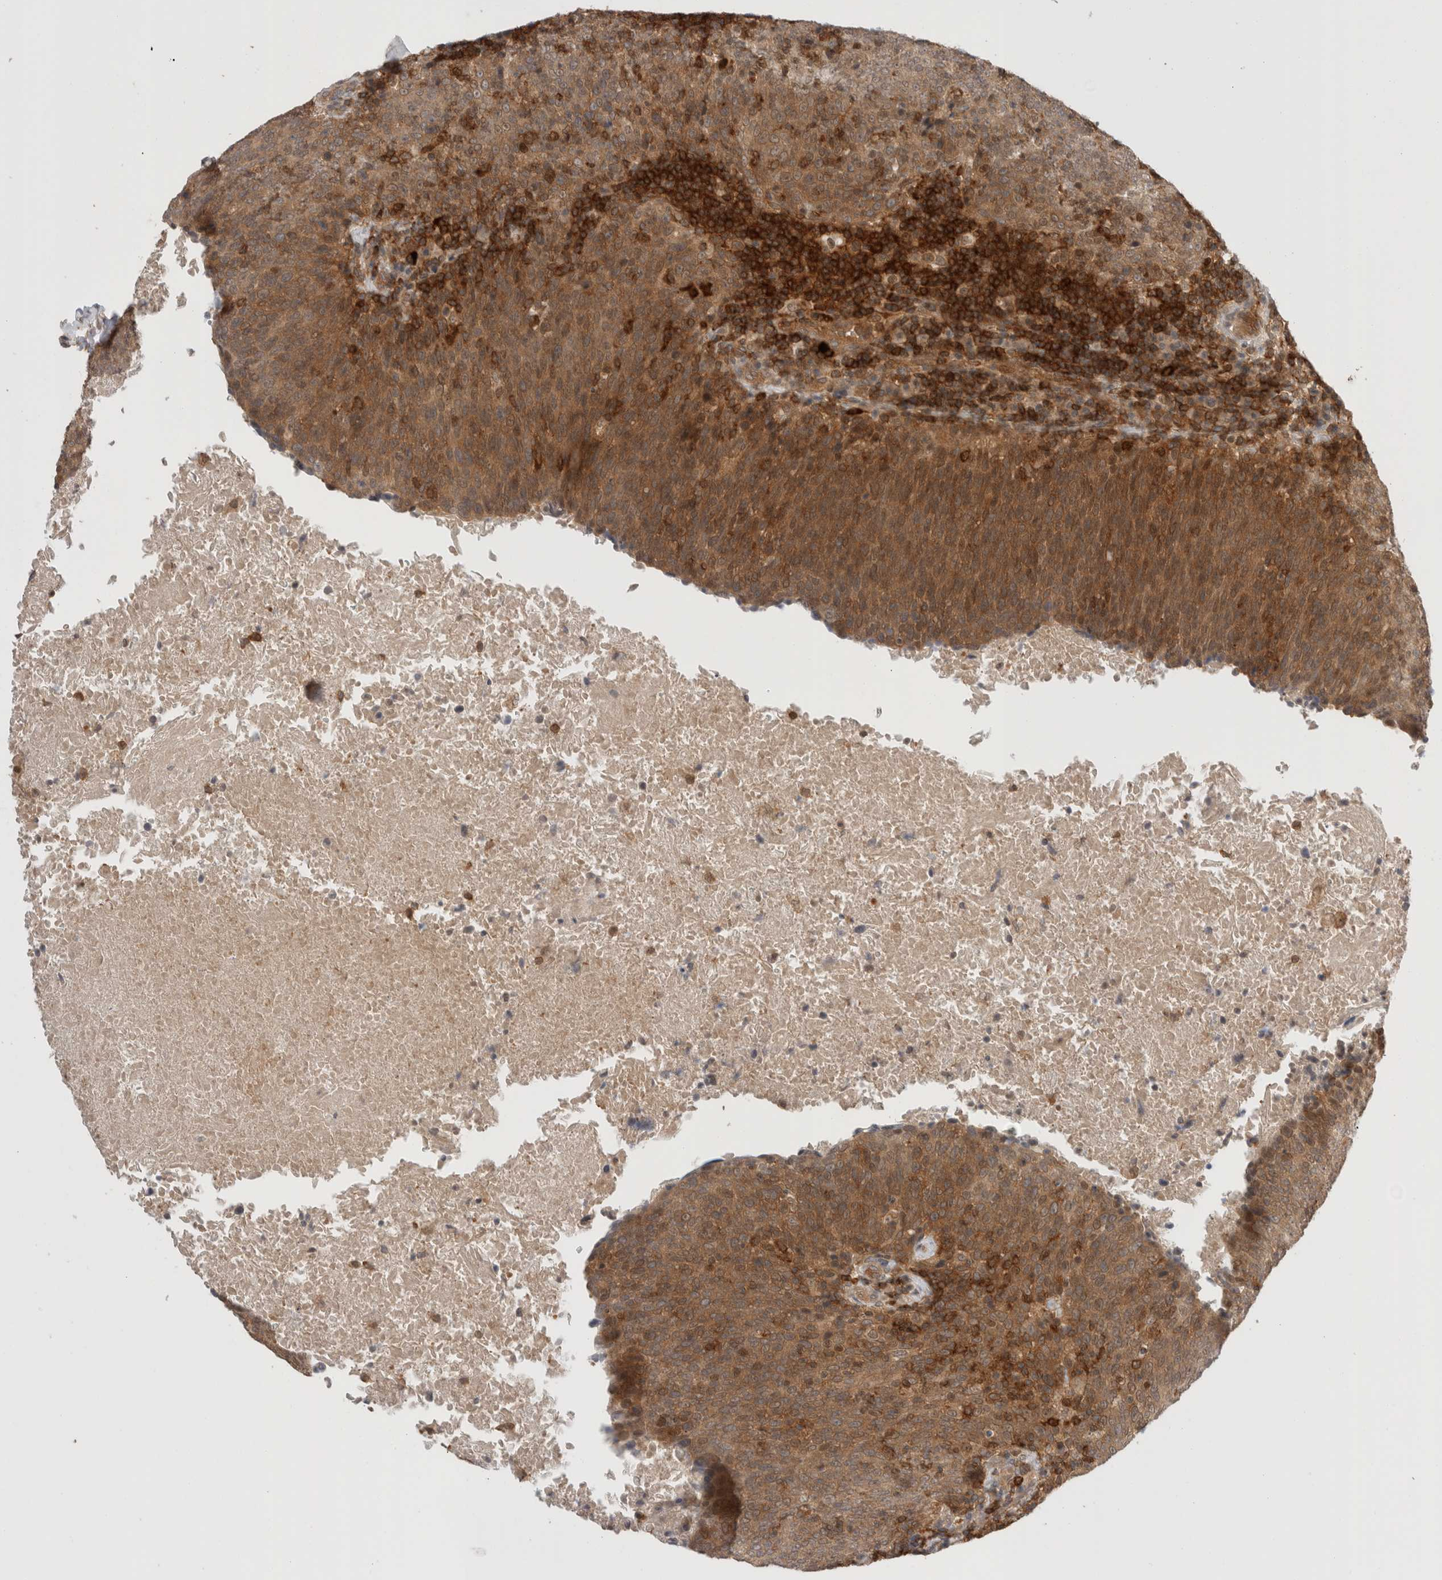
{"staining": {"intensity": "moderate", "quantity": ">75%", "location": "cytoplasmic/membranous"}, "tissue": "head and neck cancer", "cell_type": "Tumor cells", "image_type": "cancer", "snomed": [{"axis": "morphology", "description": "Squamous cell carcinoma, NOS"}, {"axis": "morphology", "description": "Squamous cell carcinoma, metastatic, NOS"}, {"axis": "topography", "description": "Lymph node"}, {"axis": "topography", "description": "Head-Neck"}], "caption": "High-power microscopy captured an immunohistochemistry image of metastatic squamous cell carcinoma (head and neck), revealing moderate cytoplasmic/membranous expression in approximately >75% of tumor cells.", "gene": "NFKB1", "patient": {"sex": "male", "age": 62}}